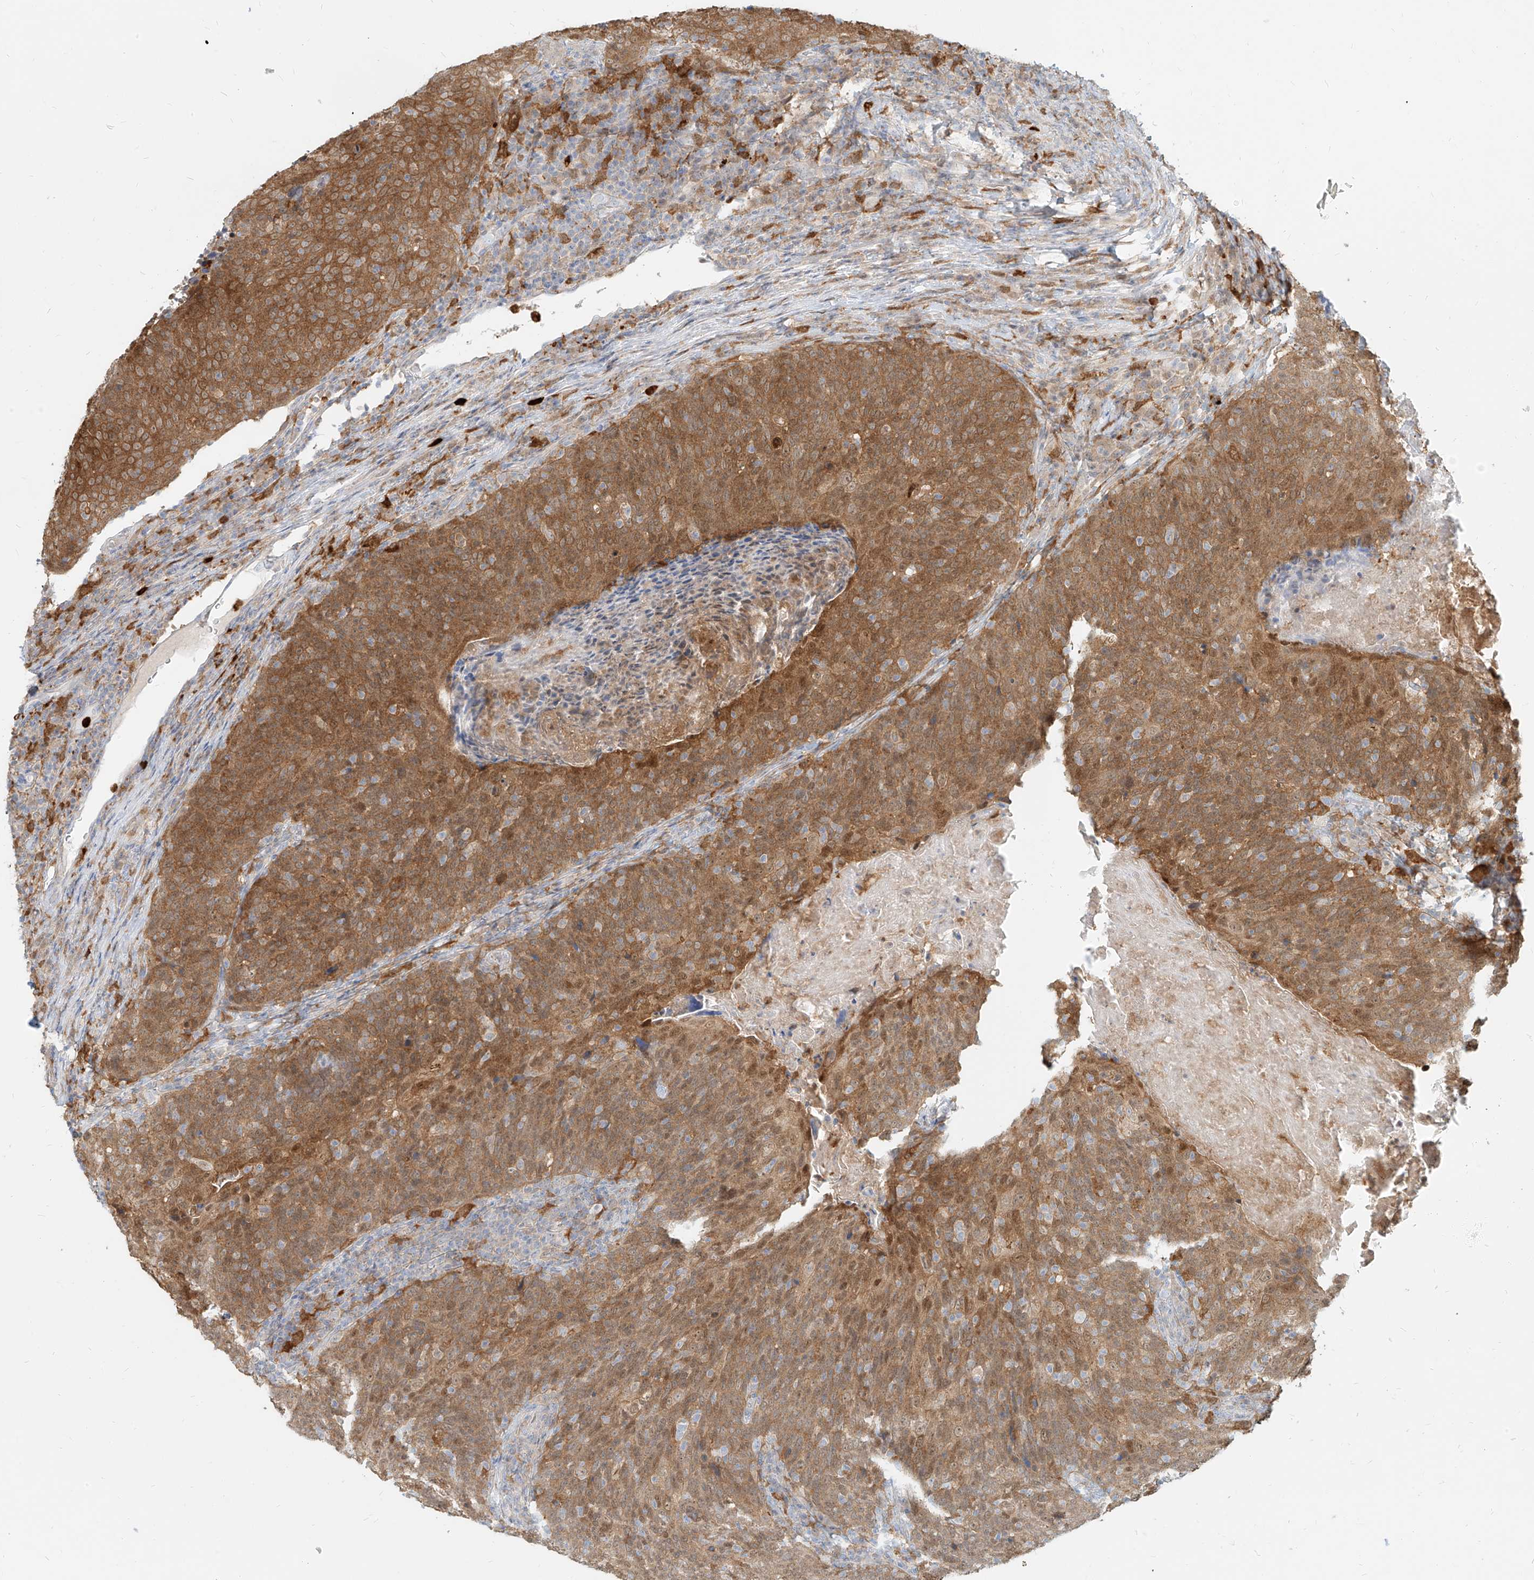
{"staining": {"intensity": "moderate", "quantity": ">75%", "location": "cytoplasmic/membranous"}, "tissue": "head and neck cancer", "cell_type": "Tumor cells", "image_type": "cancer", "snomed": [{"axis": "morphology", "description": "Squamous cell carcinoma, NOS"}, {"axis": "morphology", "description": "Squamous cell carcinoma, metastatic, NOS"}, {"axis": "topography", "description": "Lymph node"}, {"axis": "topography", "description": "Head-Neck"}], "caption": "Squamous cell carcinoma (head and neck) stained for a protein (brown) demonstrates moderate cytoplasmic/membranous positive staining in approximately >75% of tumor cells.", "gene": "PGD", "patient": {"sex": "male", "age": 62}}